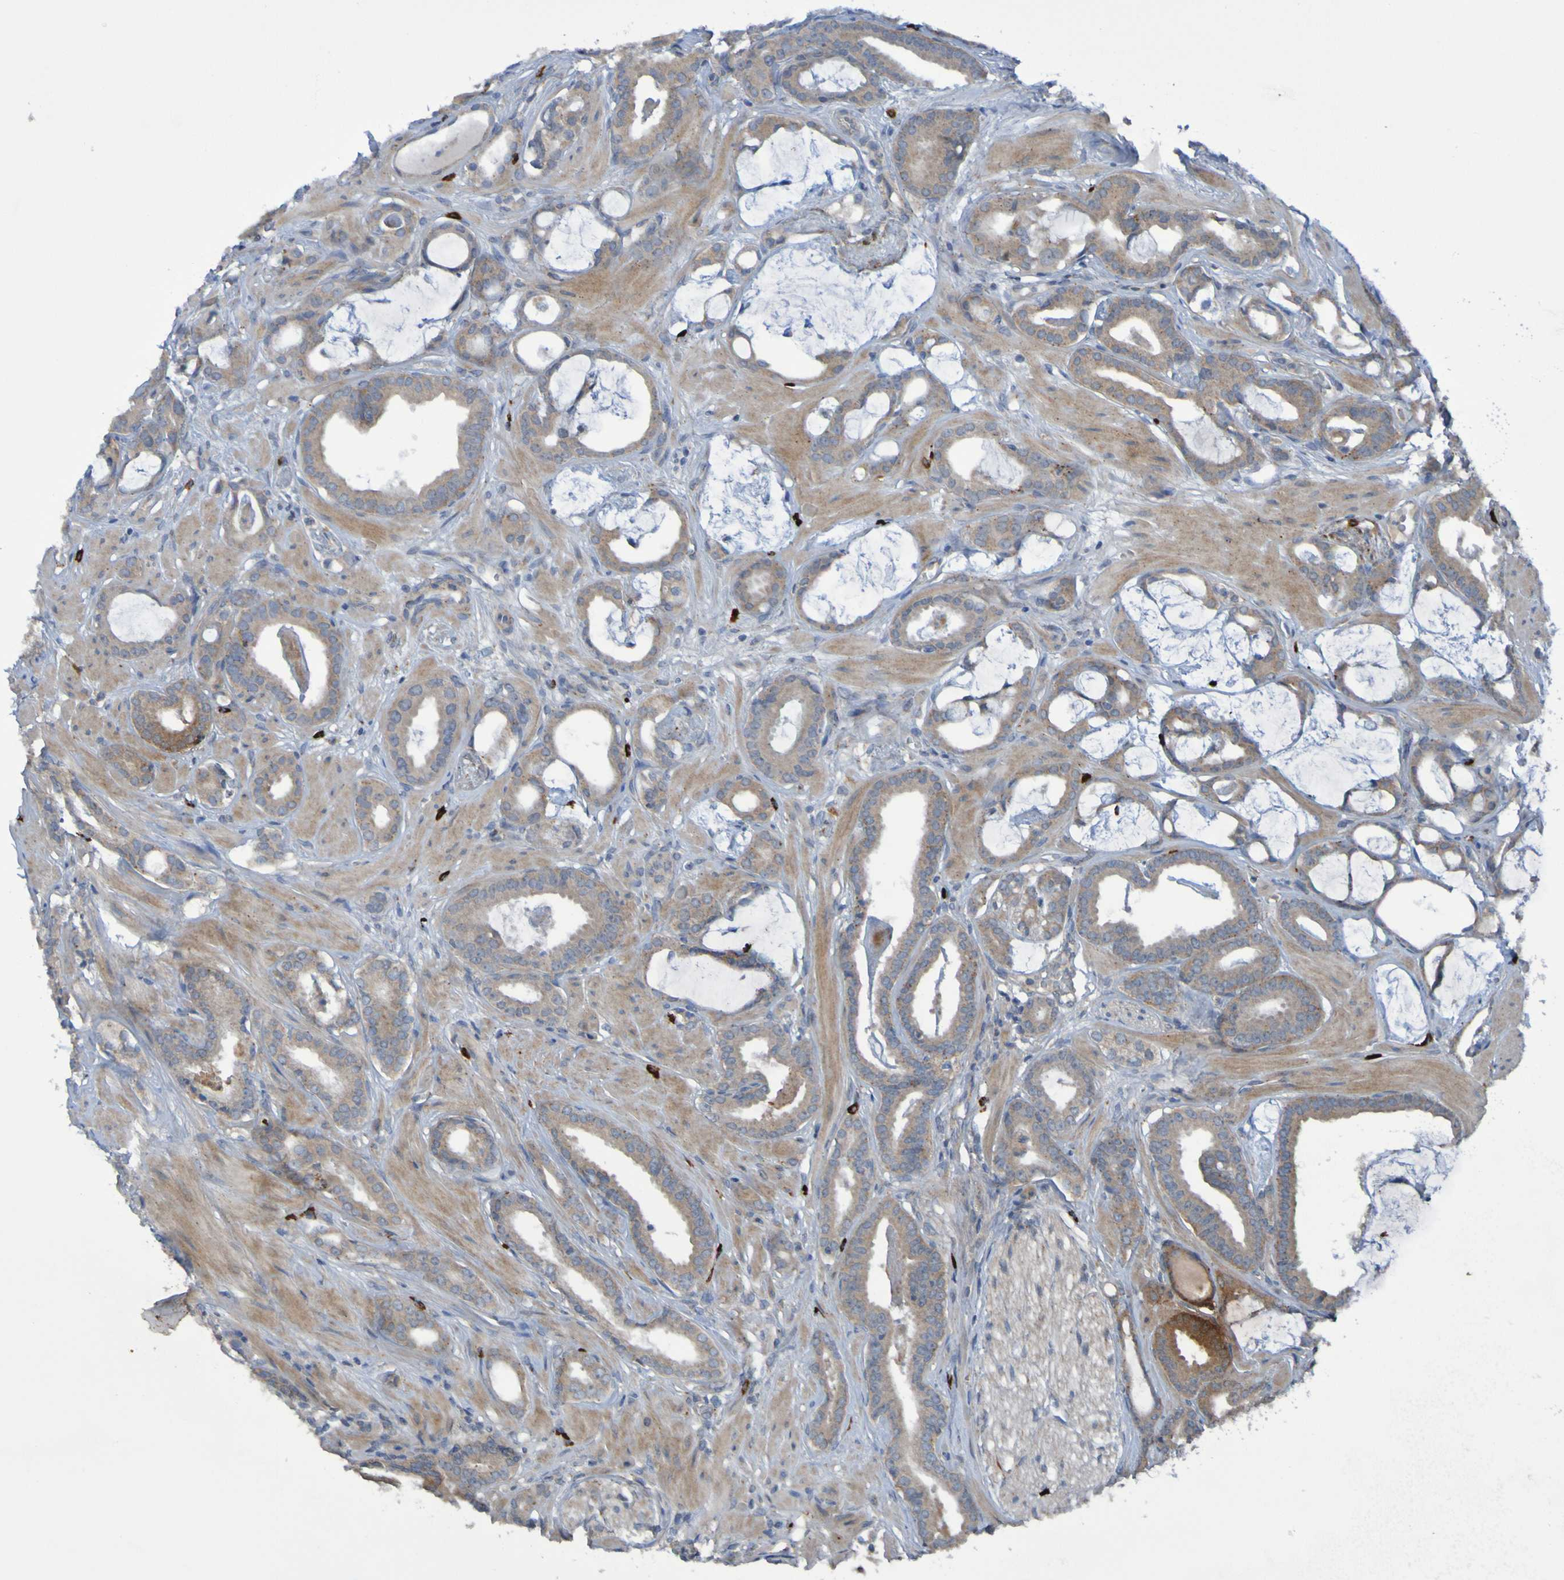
{"staining": {"intensity": "weak", "quantity": ">75%", "location": "cytoplasmic/membranous"}, "tissue": "prostate cancer", "cell_type": "Tumor cells", "image_type": "cancer", "snomed": [{"axis": "morphology", "description": "Adenocarcinoma, Low grade"}, {"axis": "topography", "description": "Prostate"}], "caption": "Protein analysis of prostate adenocarcinoma (low-grade) tissue shows weak cytoplasmic/membranous positivity in approximately >75% of tumor cells. The protein is shown in brown color, while the nuclei are stained blue.", "gene": "ANGPT4", "patient": {"sex": "male", "age": 53}}